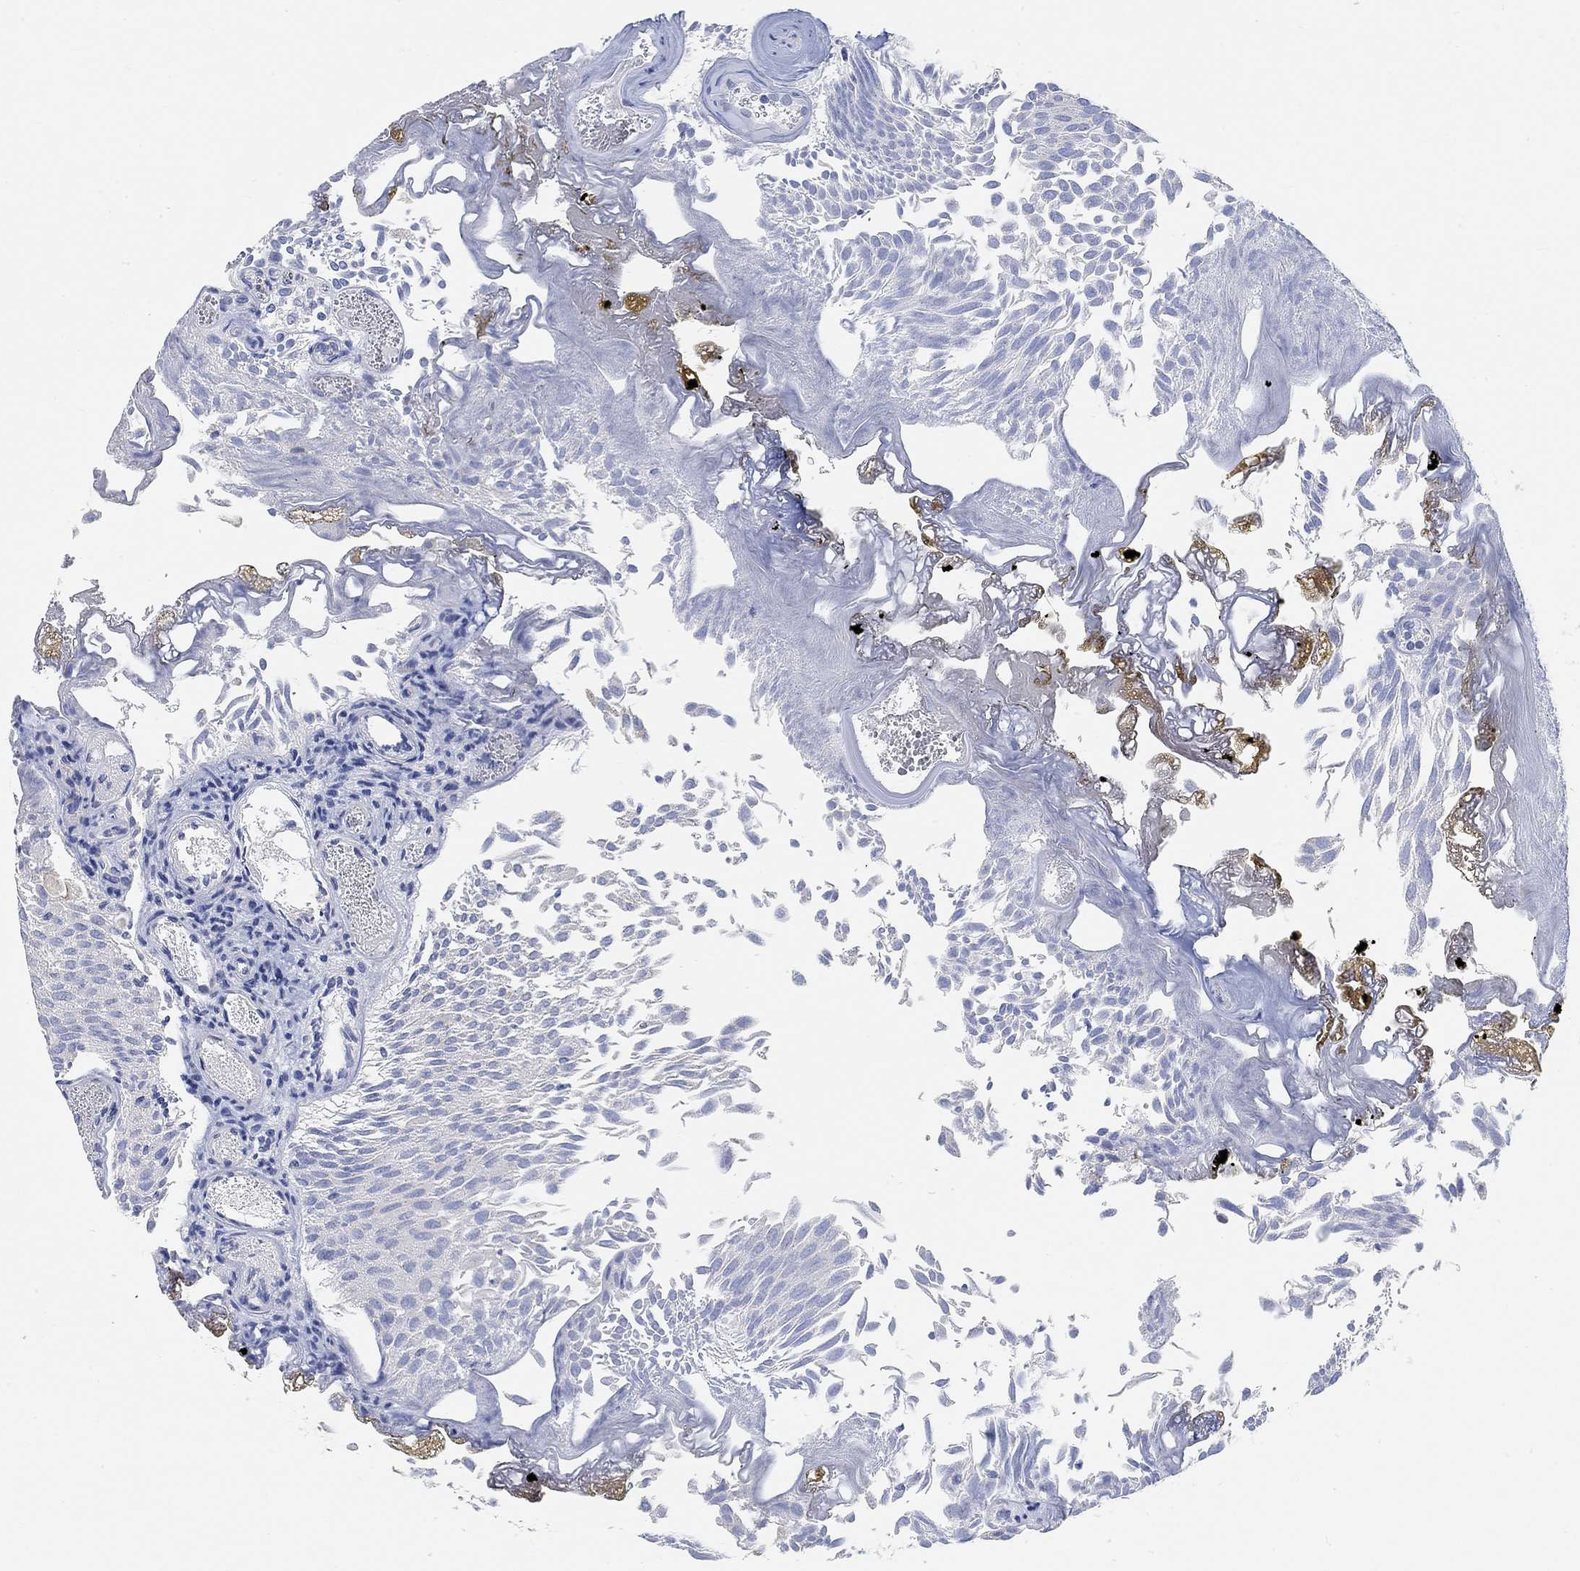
{"staining": {"intensity": "negative", "quantity": "none", "location": "none"}, "tissue": "urothelial cancer", "cell_type": "Tumor cells", "image_type": "cancer", "snomed": [{"axis": "morphology", "description": "Urothelial carcinoma, Low grade"}, {"axis": "topography", "description": "Urinary bladder"}], "caption": "A histopathology image of human urothelial cancer is negative for staining in tumor cells.", "gene": "NLRP14", "patient": {"sex": "male", "age": 52}}